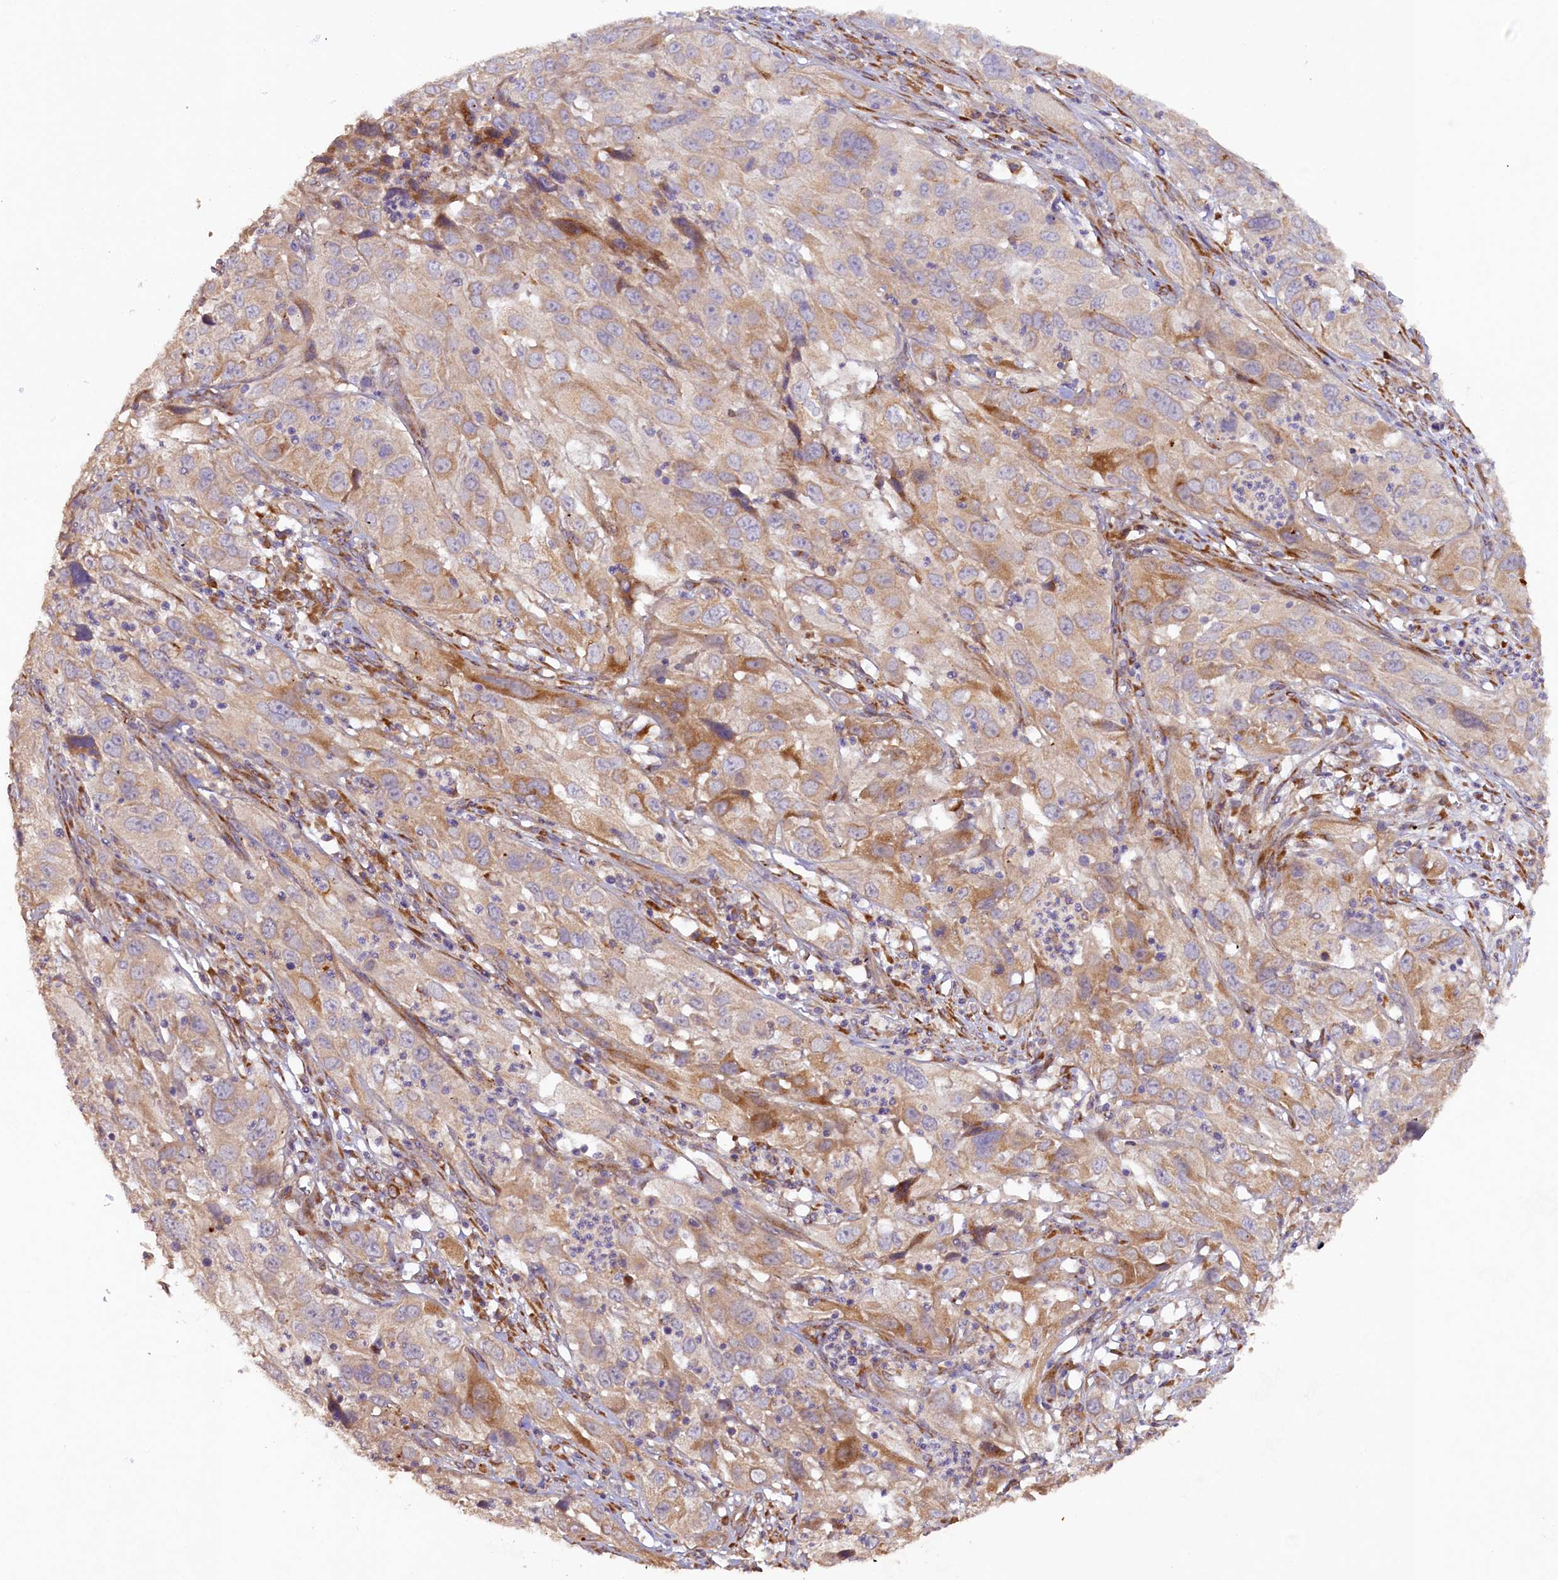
{"staining": {"intensity": "moderate", "quantity": "25%-75%", "location": "cytoplasmic/membranous"}, "tissue": "cervical cancer", "cell_type": "Tumor cells", "image_type": "cancer", "snomed": [{"axis": "morphology", "description": "Squamous cell carcinoma, NOS"}, {"axis": "topography", "description": "Cervix"}], "caption": "Tumor cells show medium levels of moderate cytoplasmic/membranous expression in approximately 25%-75% of cells in human cervical squamous cell carcinoma.", "gene": "SSC5D", "patient": {"sex": "female", "age": 32}}